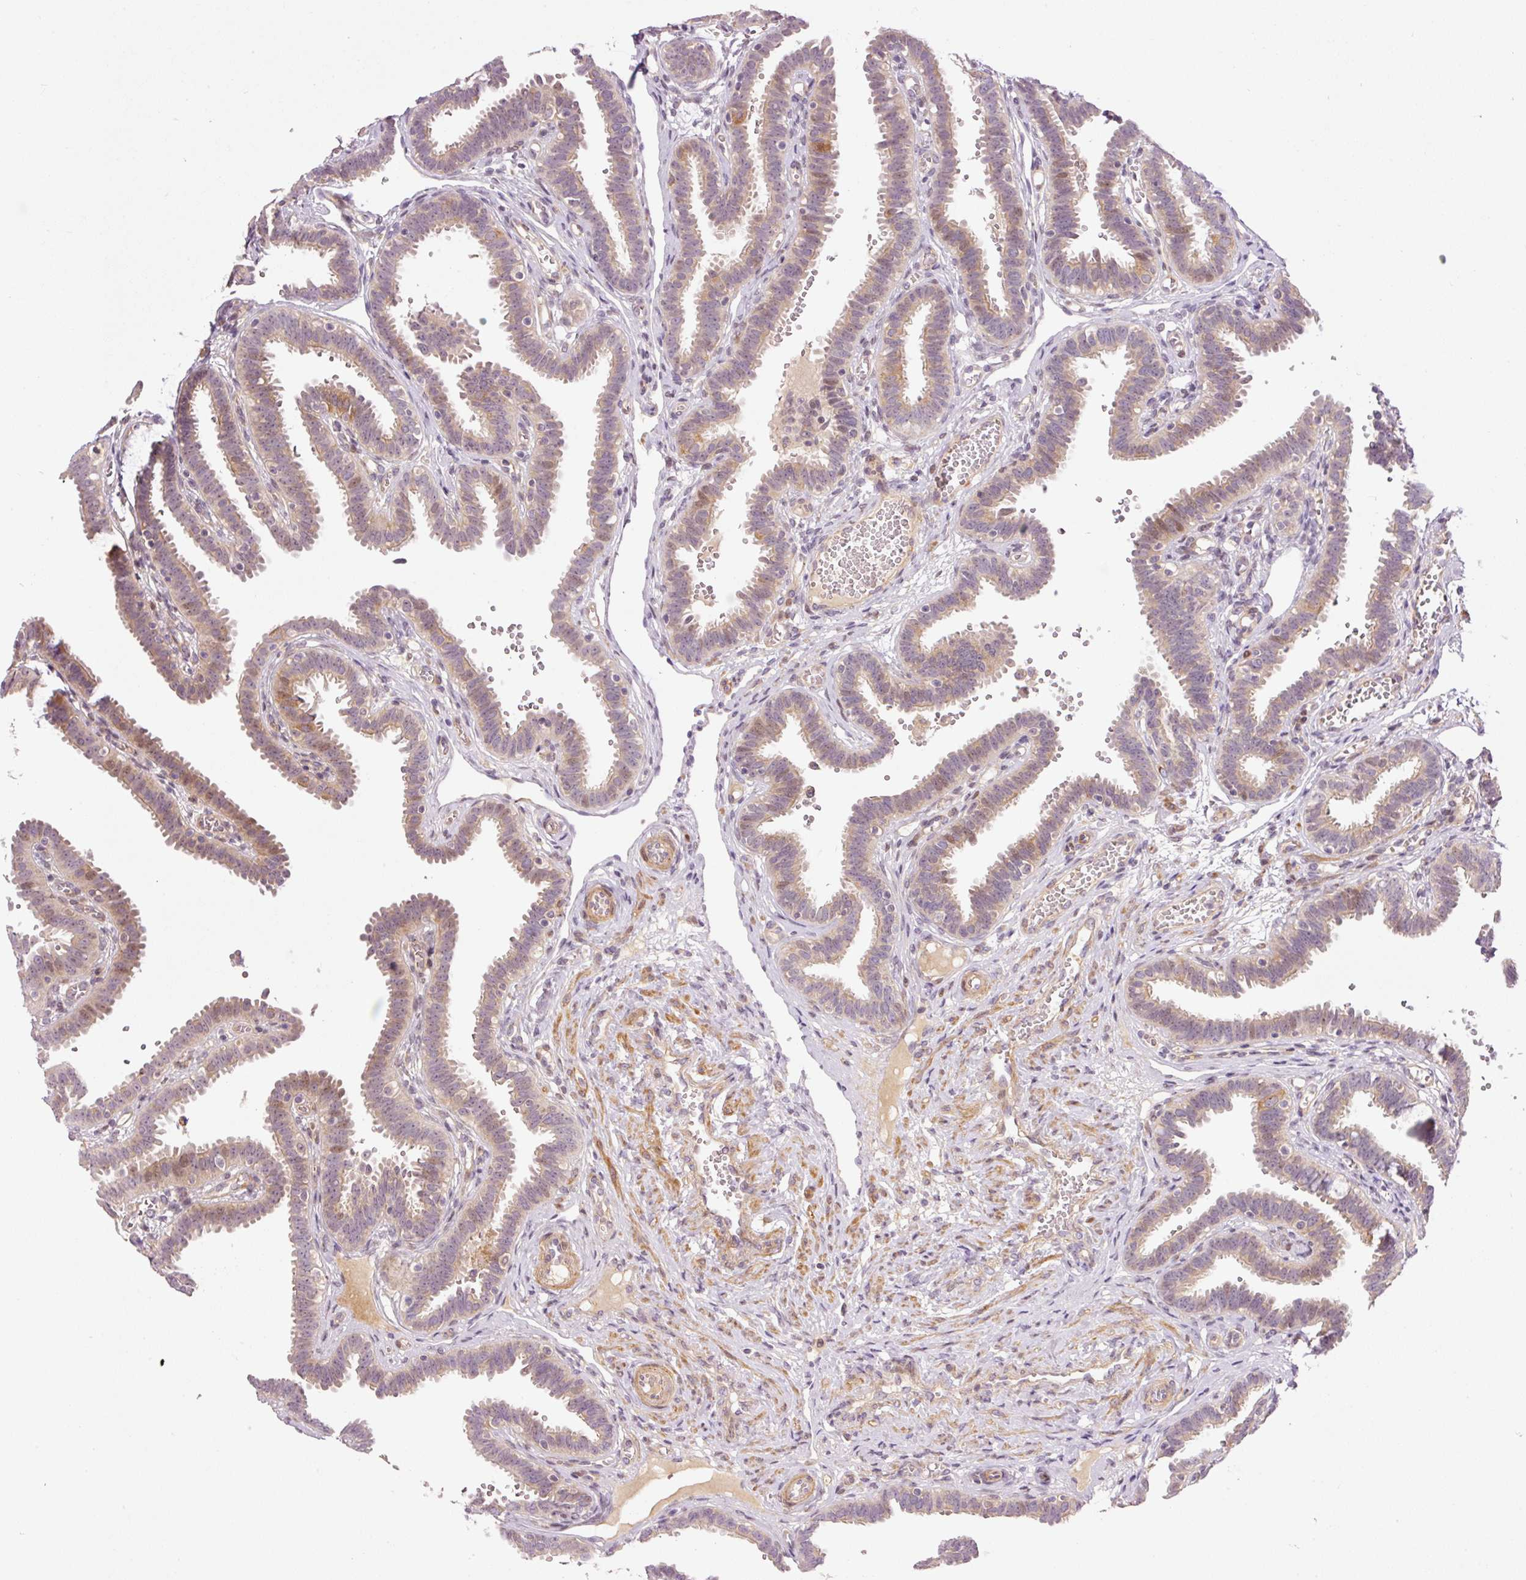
{"staining": {"intensity": "moderate", "quantity": "25%-75%", "location": "cytoplasmic/membranous"}, "tissue": "fallopian tube", "cell_type": "Glandular cells", "image_type": "normal", "snomed": [{"axis": "morphology", "description": "Normal tissue, NOS"}, {"axis": "topography", "description": "Fallopian tube"}], "caption": "Moderate cytoplasmic/membranous protein positivity is present in approximately 25%-75% of glandular cells in fallopian tube.", "gene": "SLC29A3", "patient": {"sex": "female", "age": 37}}